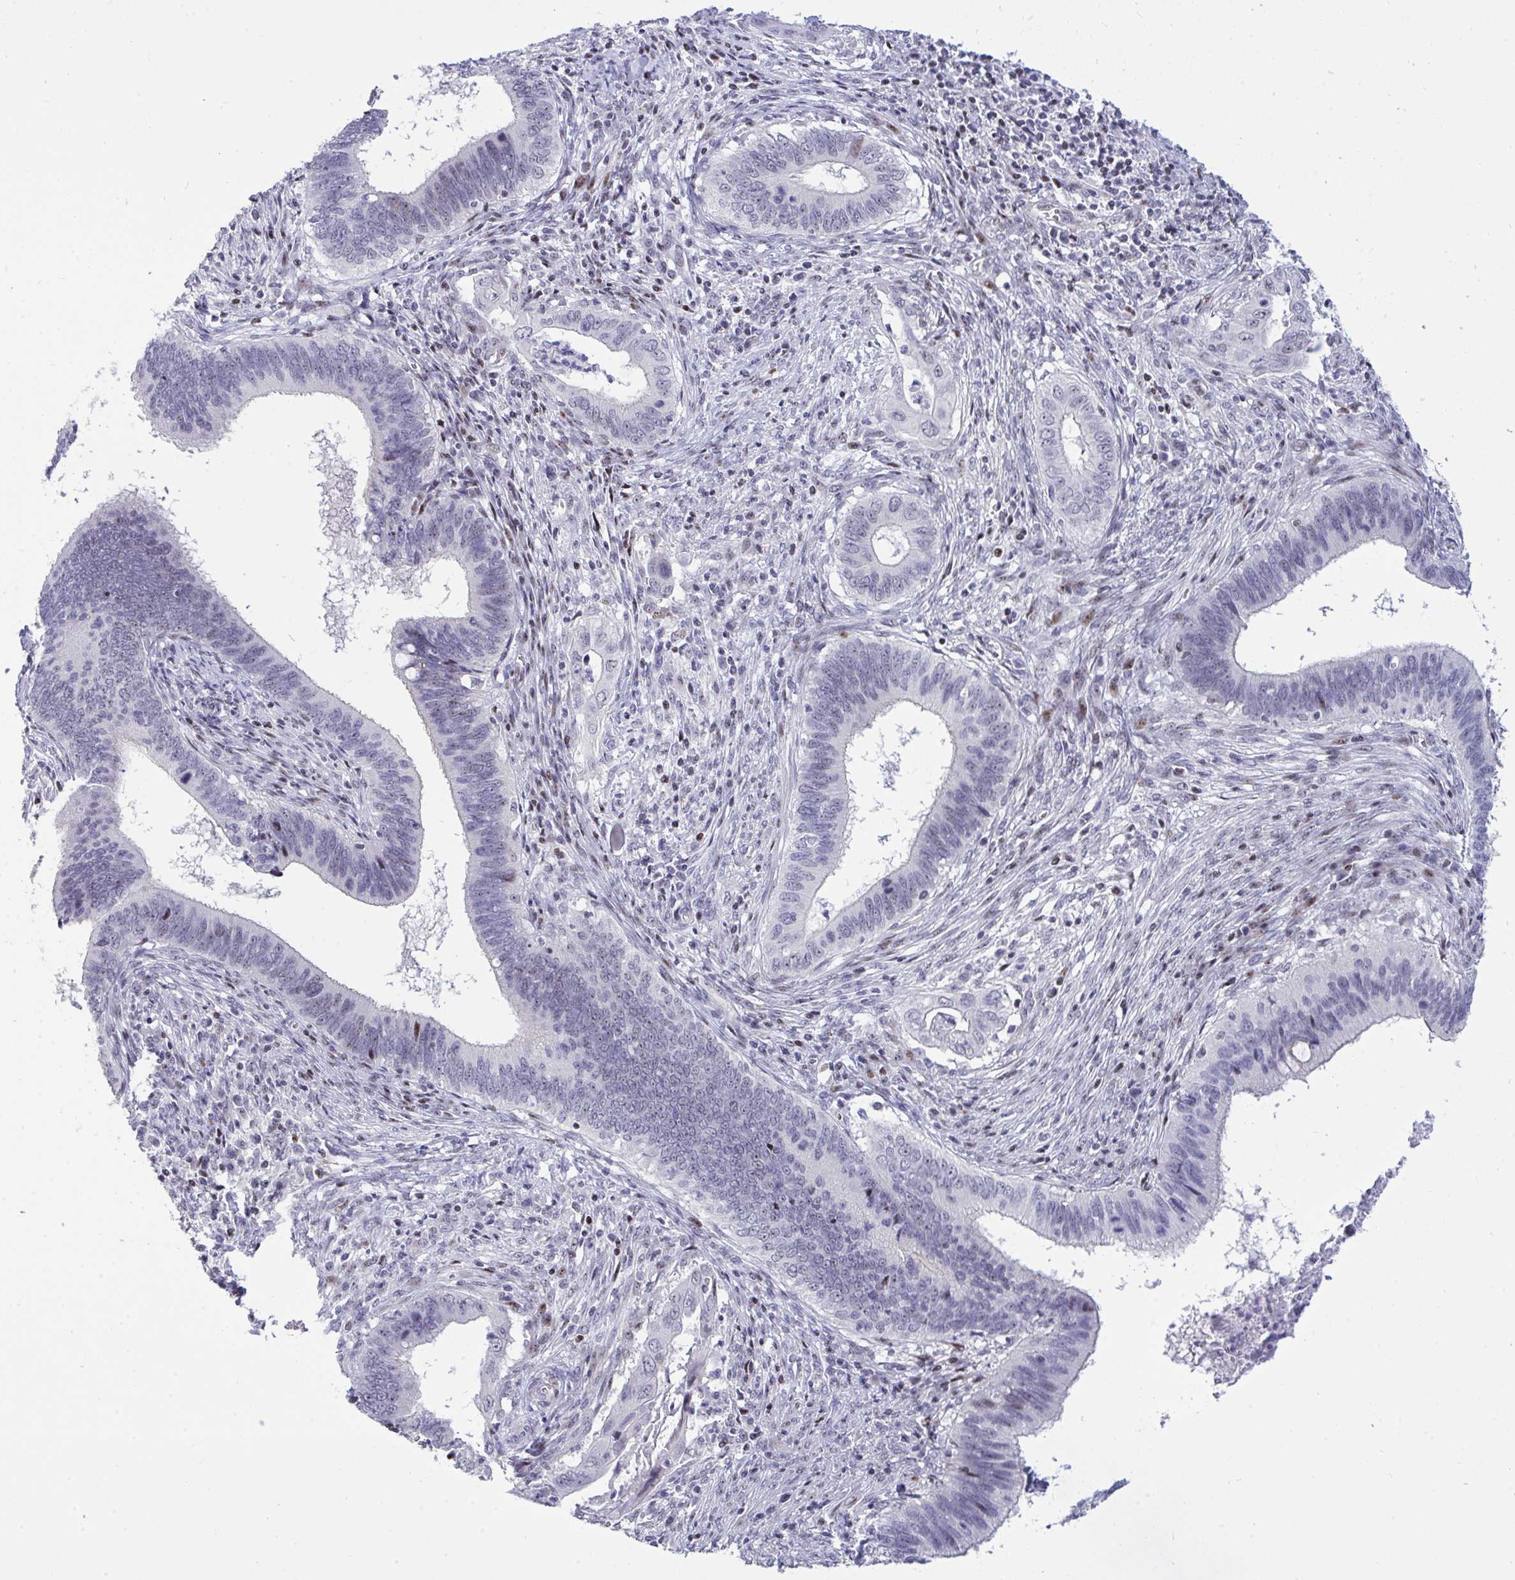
{"staining": {"intensity": "weak", "quantity": "<25%", "location": "nuclear"}, "tissue": "cervical cancer", "cell_type": "Tumor cells", "image_type": "cancer", "snomed": [{"axis": "morphology", "description": "Adenocarcinoma, NOS"}, {"axis": "topography", "description": "Cervix"}], "caption": "This is a image of immunohistochemistry staining of adenocarcinoma (cervical), which shows no expression in tumor cells. The staining was performed using DAB (3,3'-diaminobenzidine) to visualize the protein expression in brown, while the nuclei were stained in blue with hematoxylin (Magnification: 20x).", "gene": "PLPPR3", "patient": {"sex": "female", "age": 42}}